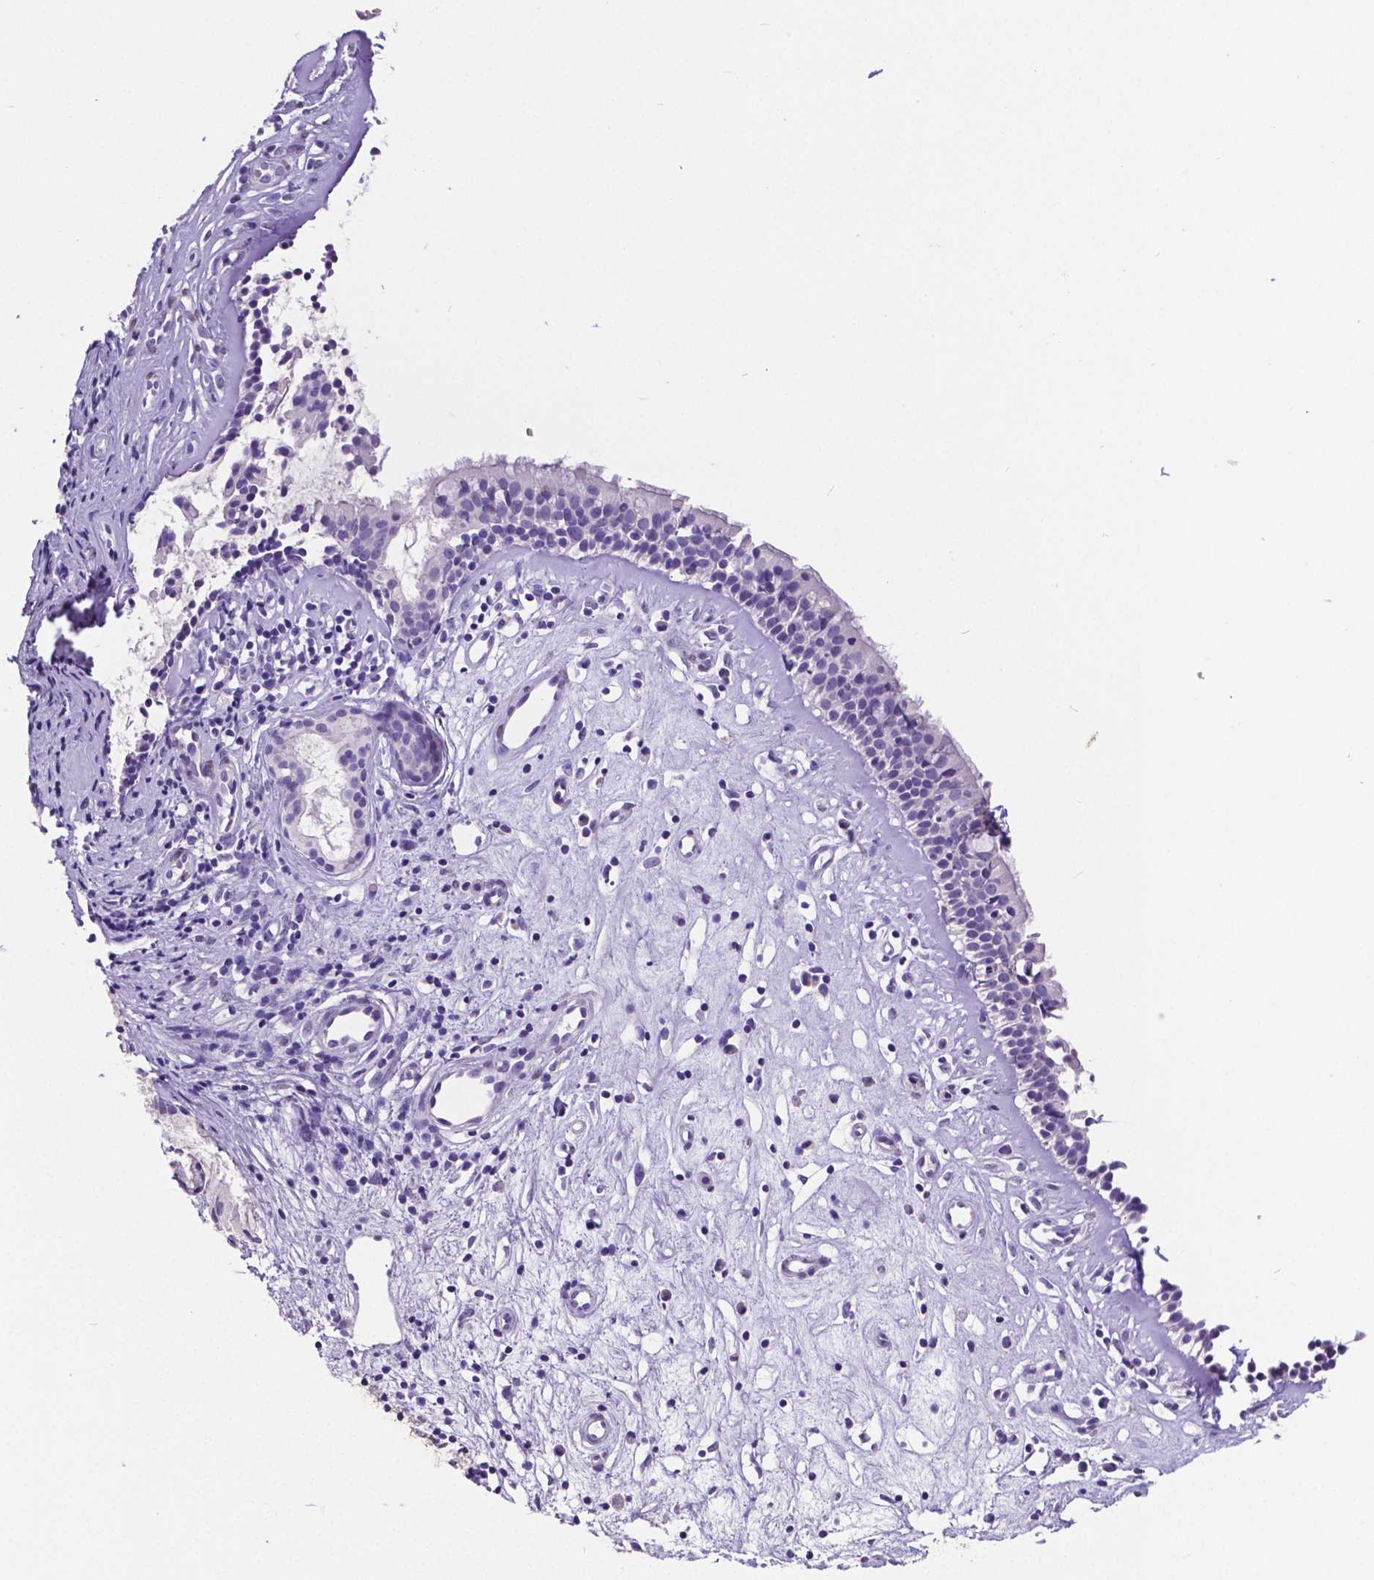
{"staining": {"intensity": "negative", "quantity": "none", "location": "none"}, "tissue": "nasopharynx", "cell_type": "Respiratory epithelial cells", "image_type": "normal", "snomed": [{"axis": "morphology", "description": "Normal tissue, NOS"}, {"axis": "topography", "description": "Nasopharynx"}], "caption": "IHC photomicrograph of unremarkable human nasopharynx stained for a protein (brown), which reveals no expression in respiratory epithelial cells. (Immunohistochemistry (ihc), brightfield microscopy, high magnification).", "gene": "SATB2", "patient": {"sex": "female", "age": 52}}